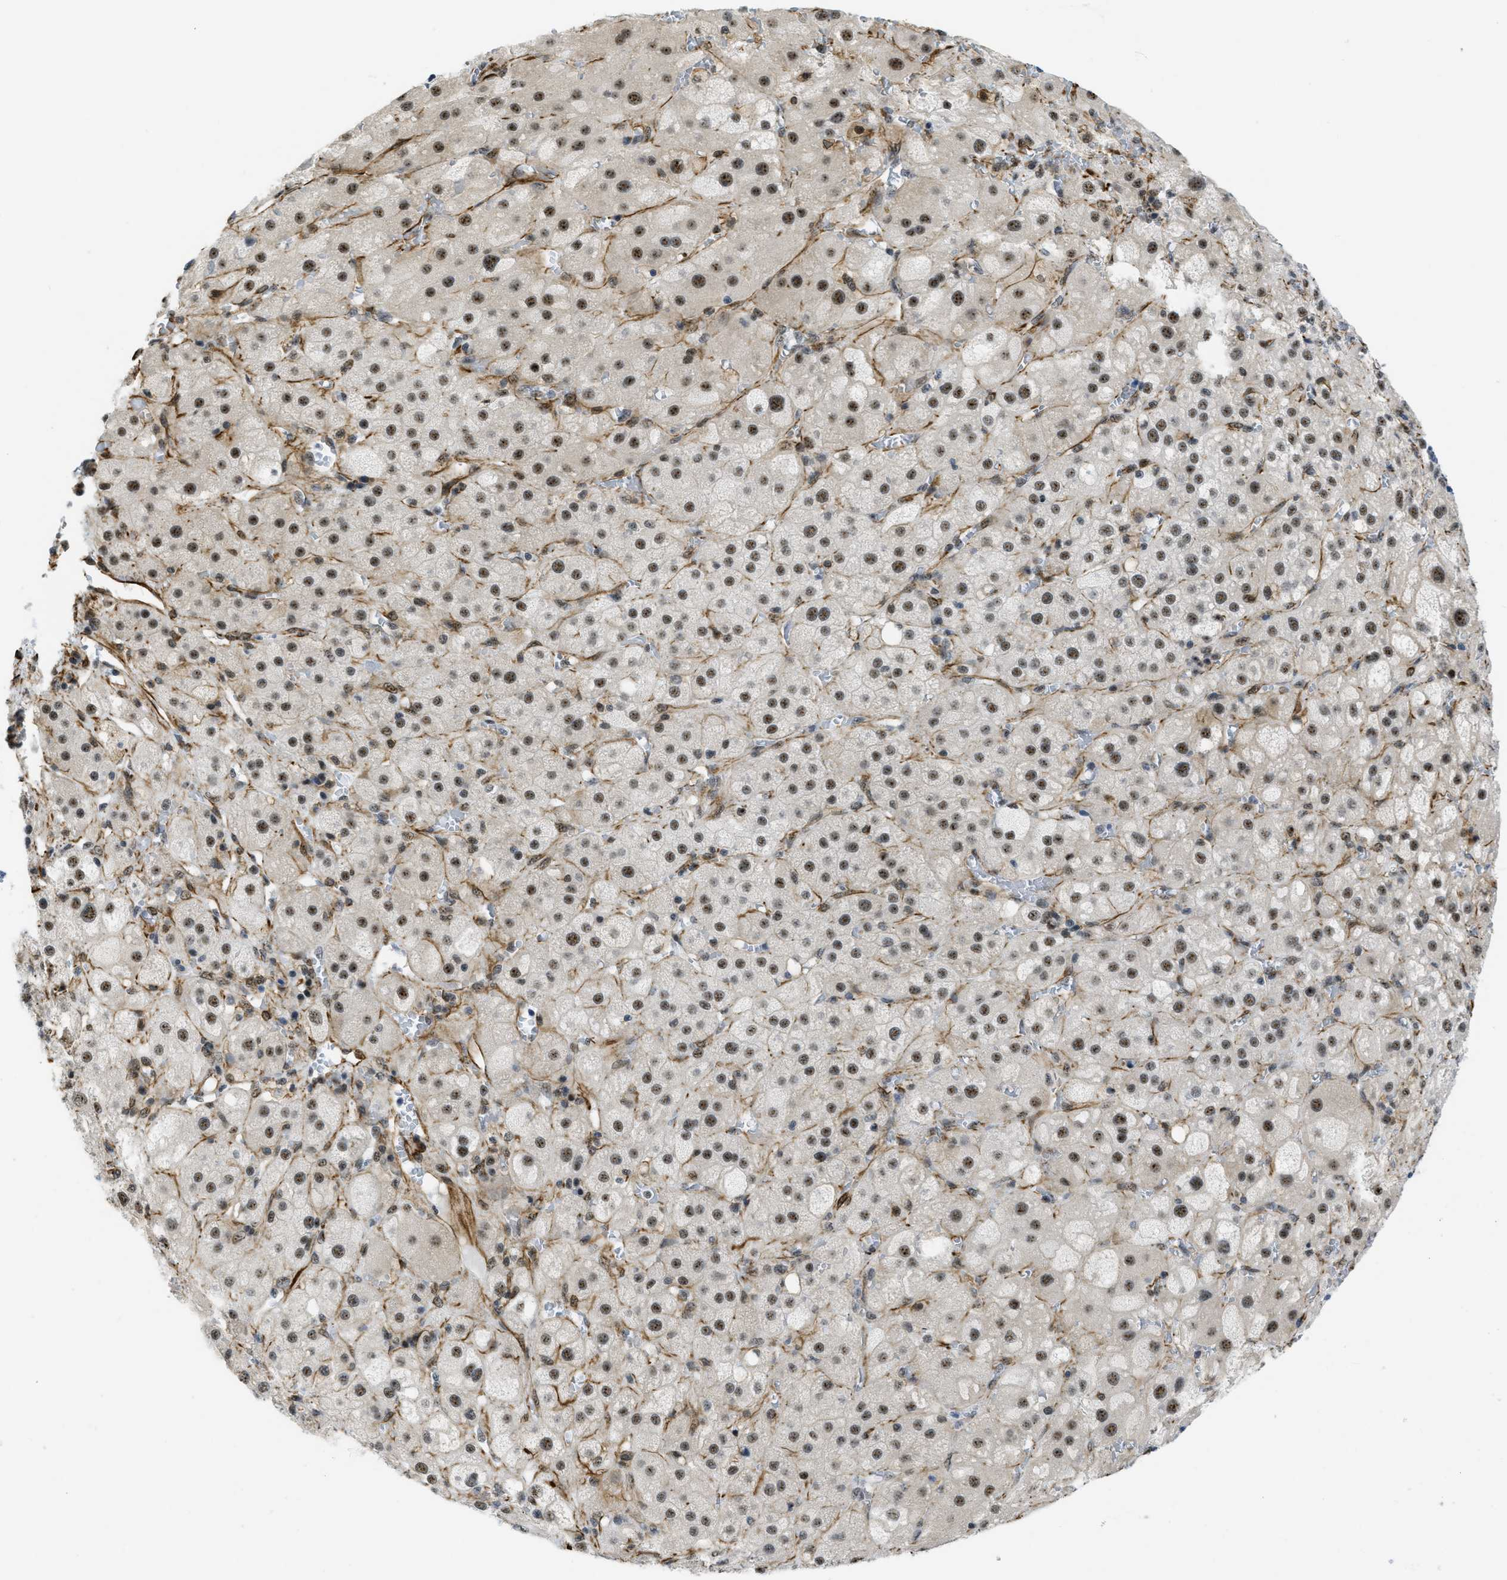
{"staining": {"intensity": "moderate", "quantity": ">75%", "location": "nuclear"}, "tissue": "adrenal gland", "cell_type": "Glandular cells", "image_type": "normal", "snomed": [{"axis": "morphology", "description": "Normal tissue, NOS"}, {"axis": "topography", "description": "Adrenal gland"}], "caption": "Glandular cells show moderate nuclear staining in about >75% of cells in unremarkable adrenal gland. (Stains: DAB in brown, nuclei in blue, Microscopy: brightfield microscopy at high magnification).", "gene": "LRRC8B", "patient": {"sex": "female", "age": 47}}